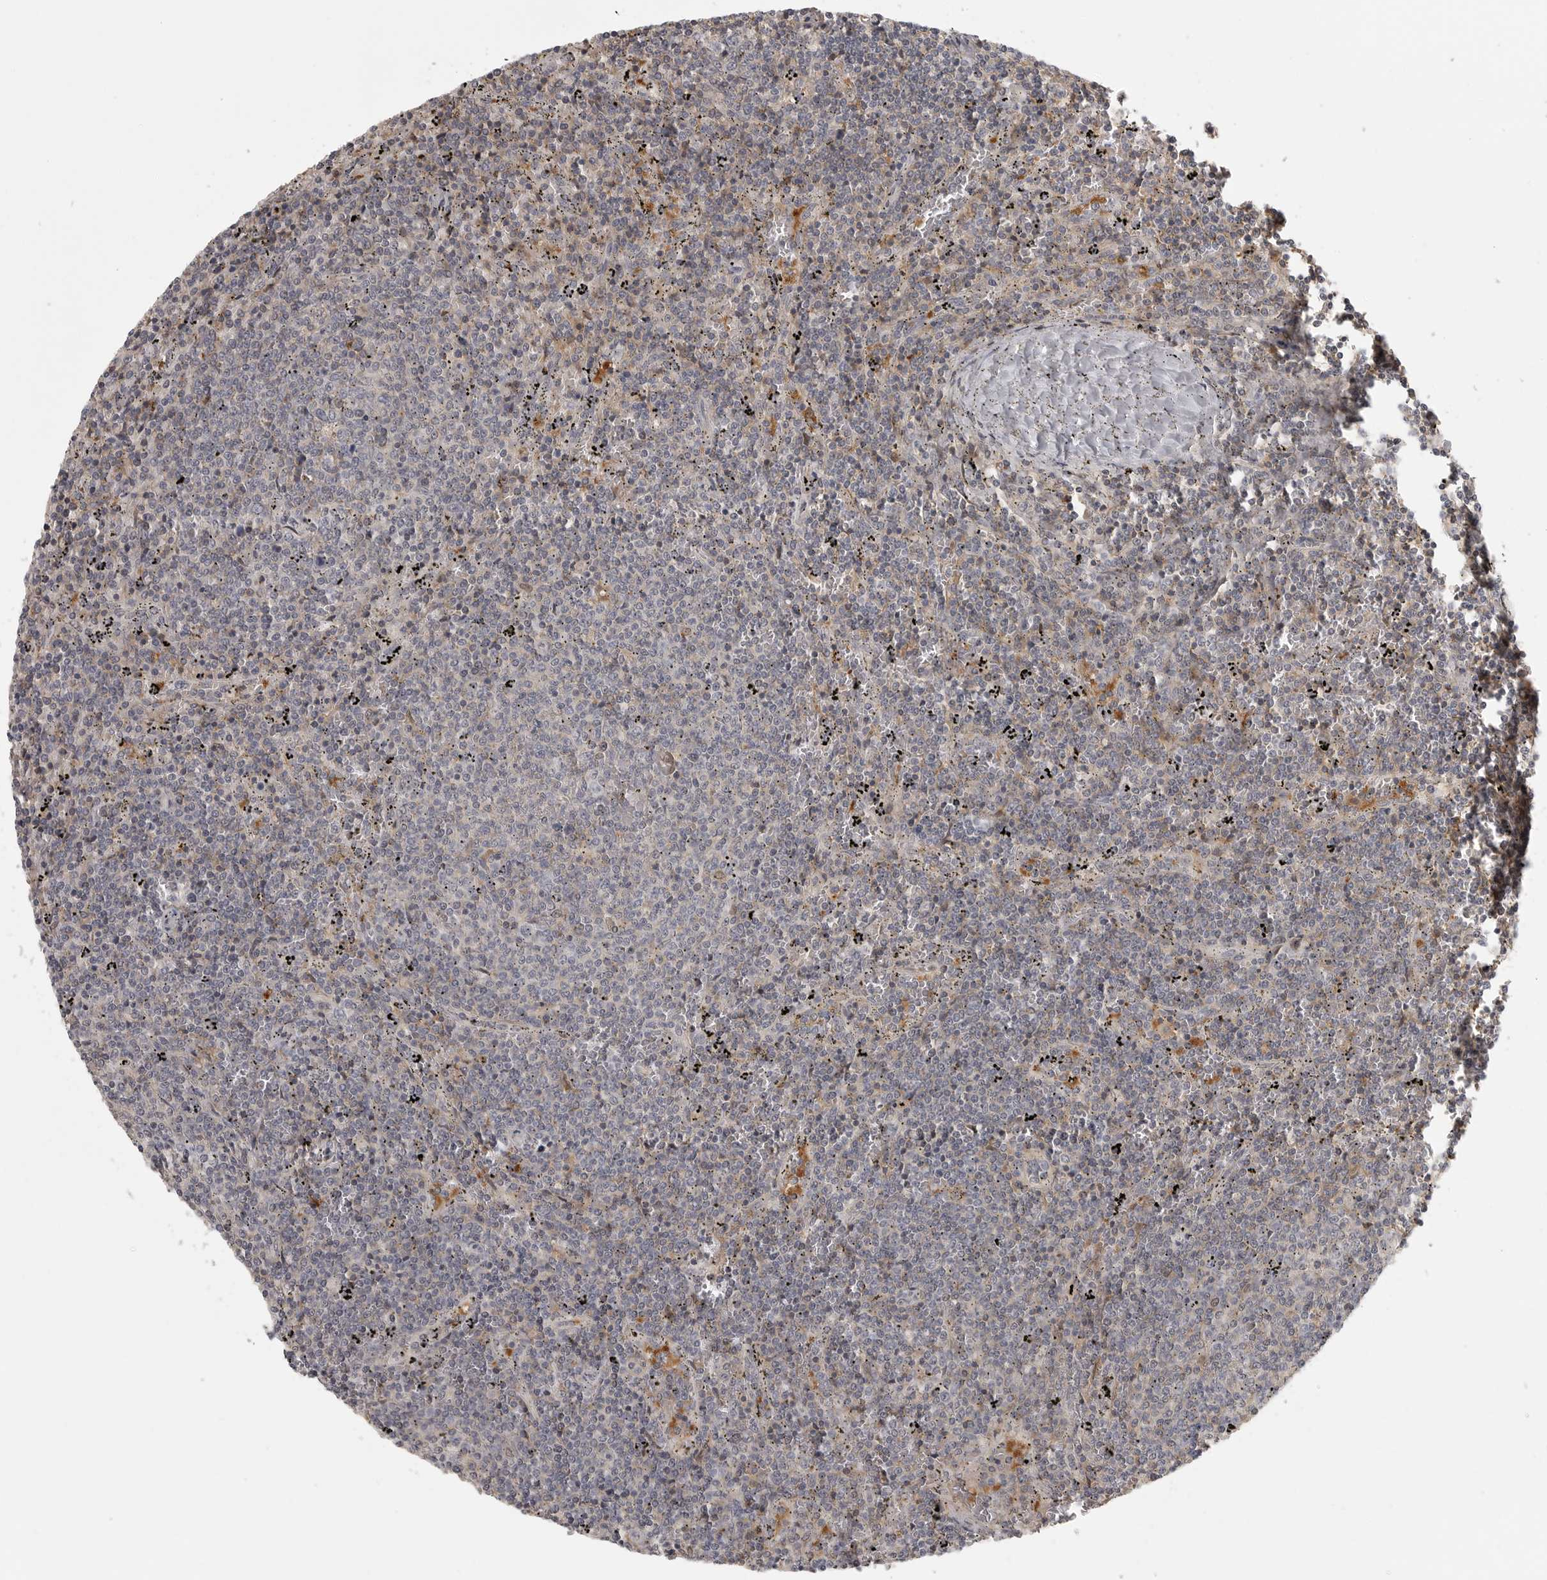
{"staining": {"intensity": "negative", "quantity": "none", "location": "none"}, "tissue": "lymphoma", "cell_type": "Tumor cells", "image_type": "cancer", "snomed": [{"axis": "morphology", "description": "Malignant lymphoma, non-Hodgkin's type, Low grade"}, {"axis": "topography", "description": "Spleen"}], "caption": "High power microscopy photomicrograph of an IHC micrograph of low-grade malignant lymphoma, non-Hodgkin's type, revealing no significant staining in tumor cells.", "gene": "UROD", "patient": {"sex": "female", "age": 50}}